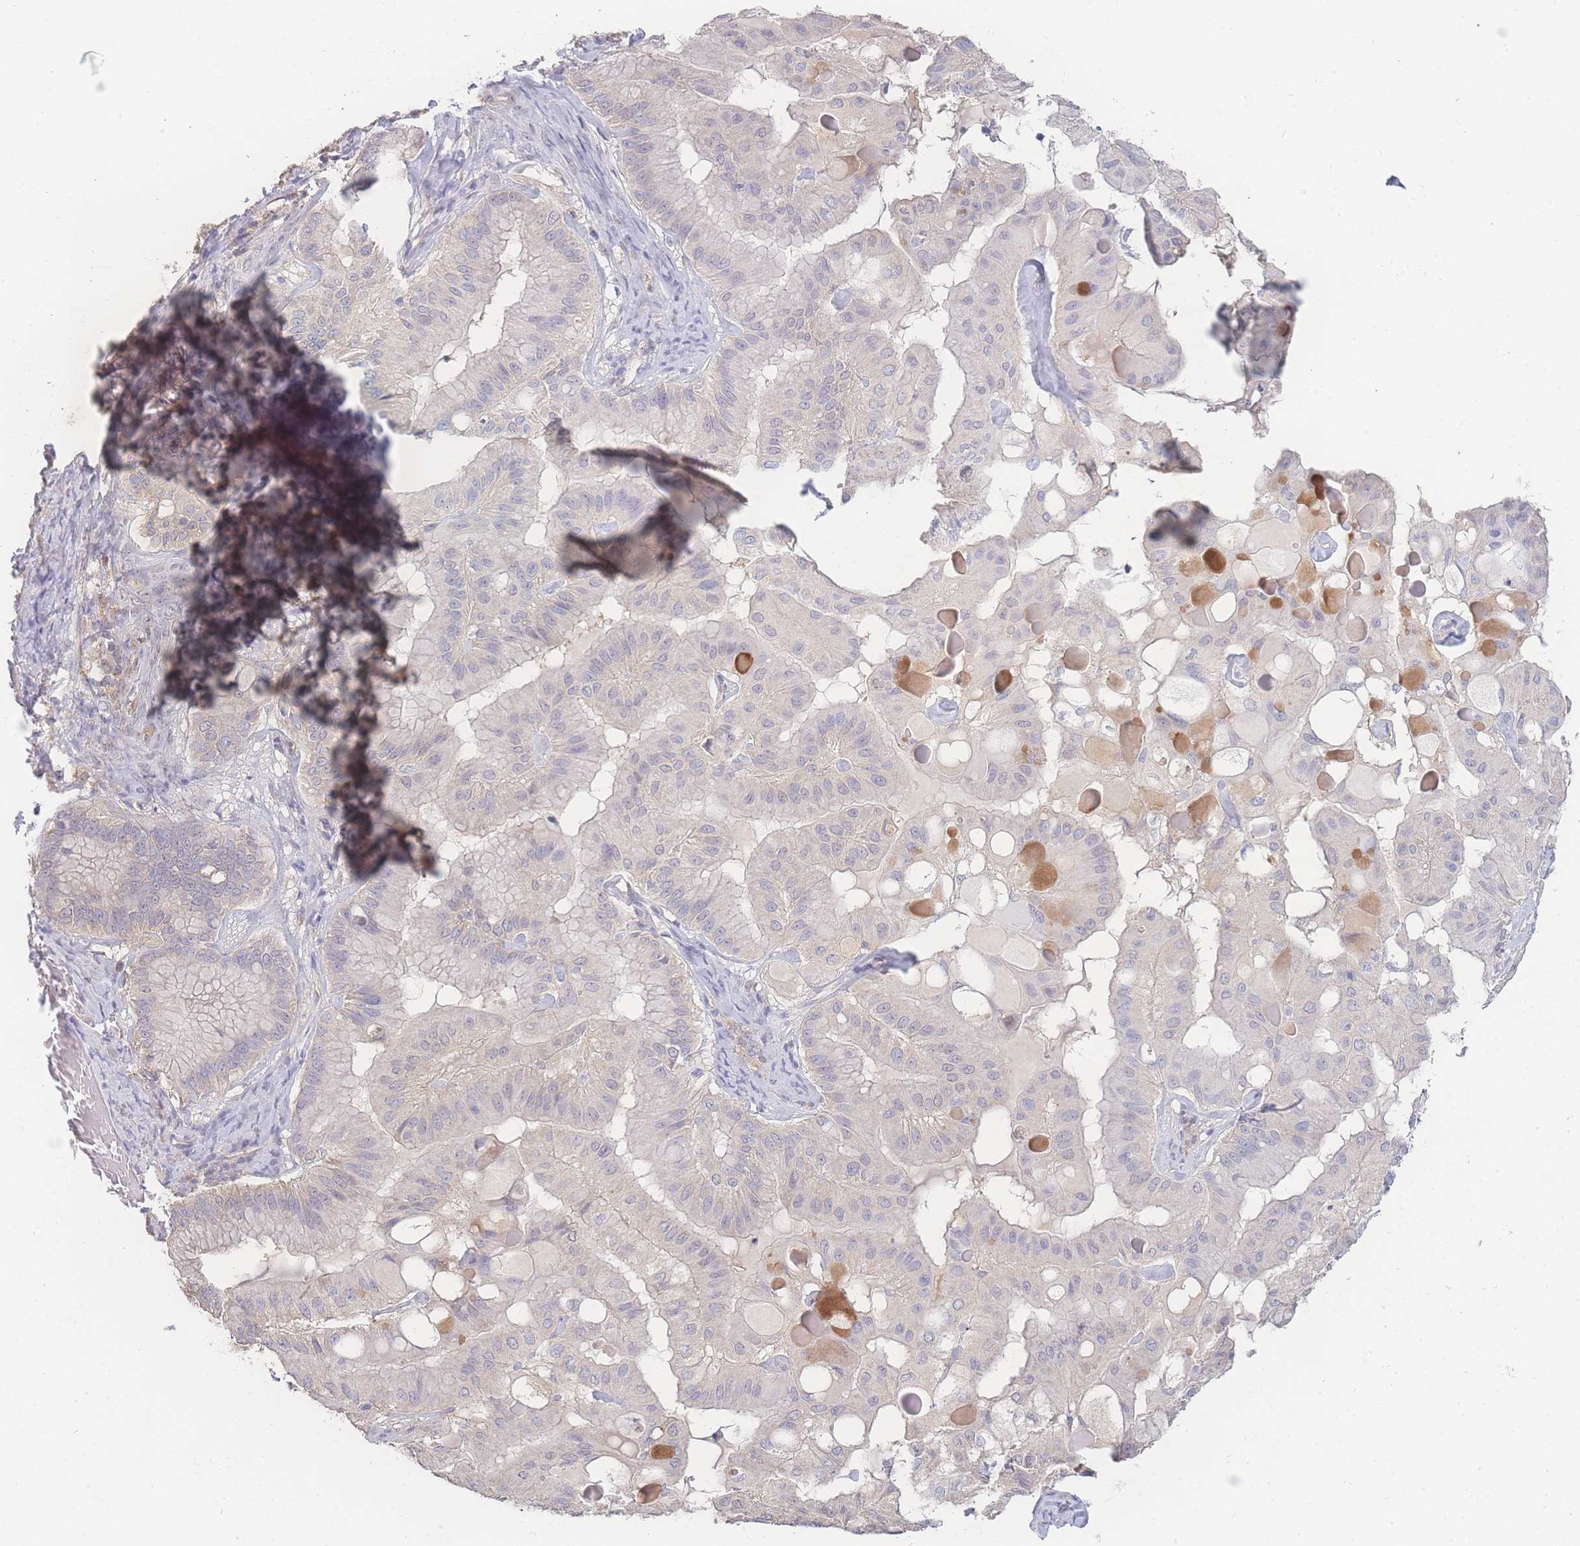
{"staining": {"intensity": "negative", "quantity": "none", "location": "none"}, "tissue": "ovarian cancer", "cell_type": "Tumor cells", "image_type": "cancer", "snomed": [{"axis": "morphology", "description": "Cystadenocarcinoma, mucinous, NOS"}, {"axis": "topography", "description": "Ovary"}], "caption": "Immunohistochemical staining of ovarian mucinous cystadenocarcinoma reveals no significant staining in tumor cells.", "gene": "GIPR", "patient": {"sex": "female", "age": 61}}